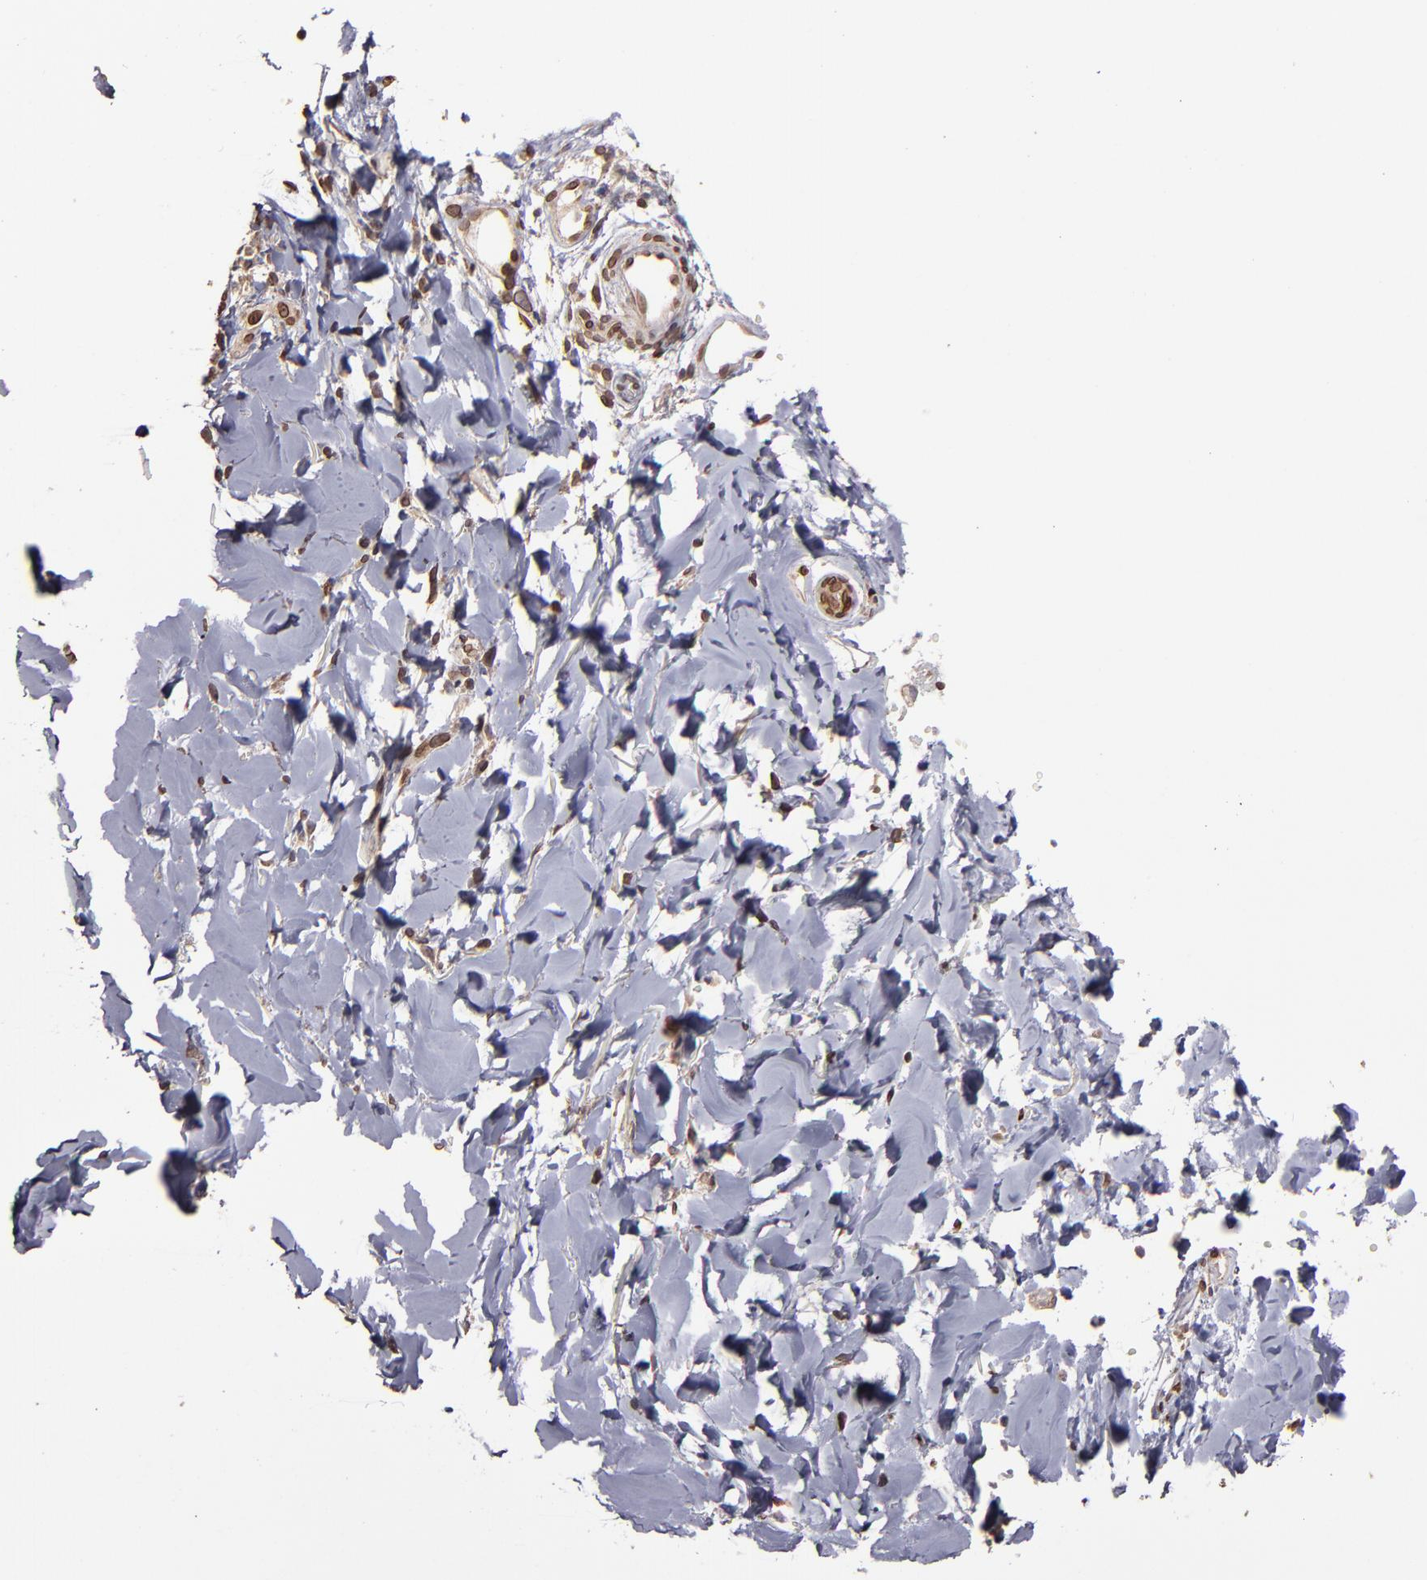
{"staining": {"intensity": "moderate", "quantity": ">75%", "location": "cytoplasmic/membranous,nuclear"}, "tissue": "skin", "cell_type": "Epidermal cells", "image_type": "normal", "snomed": [{"axis": "morphology", "description": "Normal tissue, NOS"}, {"axis": "morphology", "description": "Inflammation, NOS"}, {"axis": "topography", "description": "Soft tissue"}, {"axis": "topography", "description": "Anal"}], "caption": "Moderate cytoplasmic/membranous,nuclear staining for a protein is appreciated in approximately >75% of epidermal cells of normal skin using IHC.", "gene": "PUM3", "patient": {"sex": "female", "age": 15}}